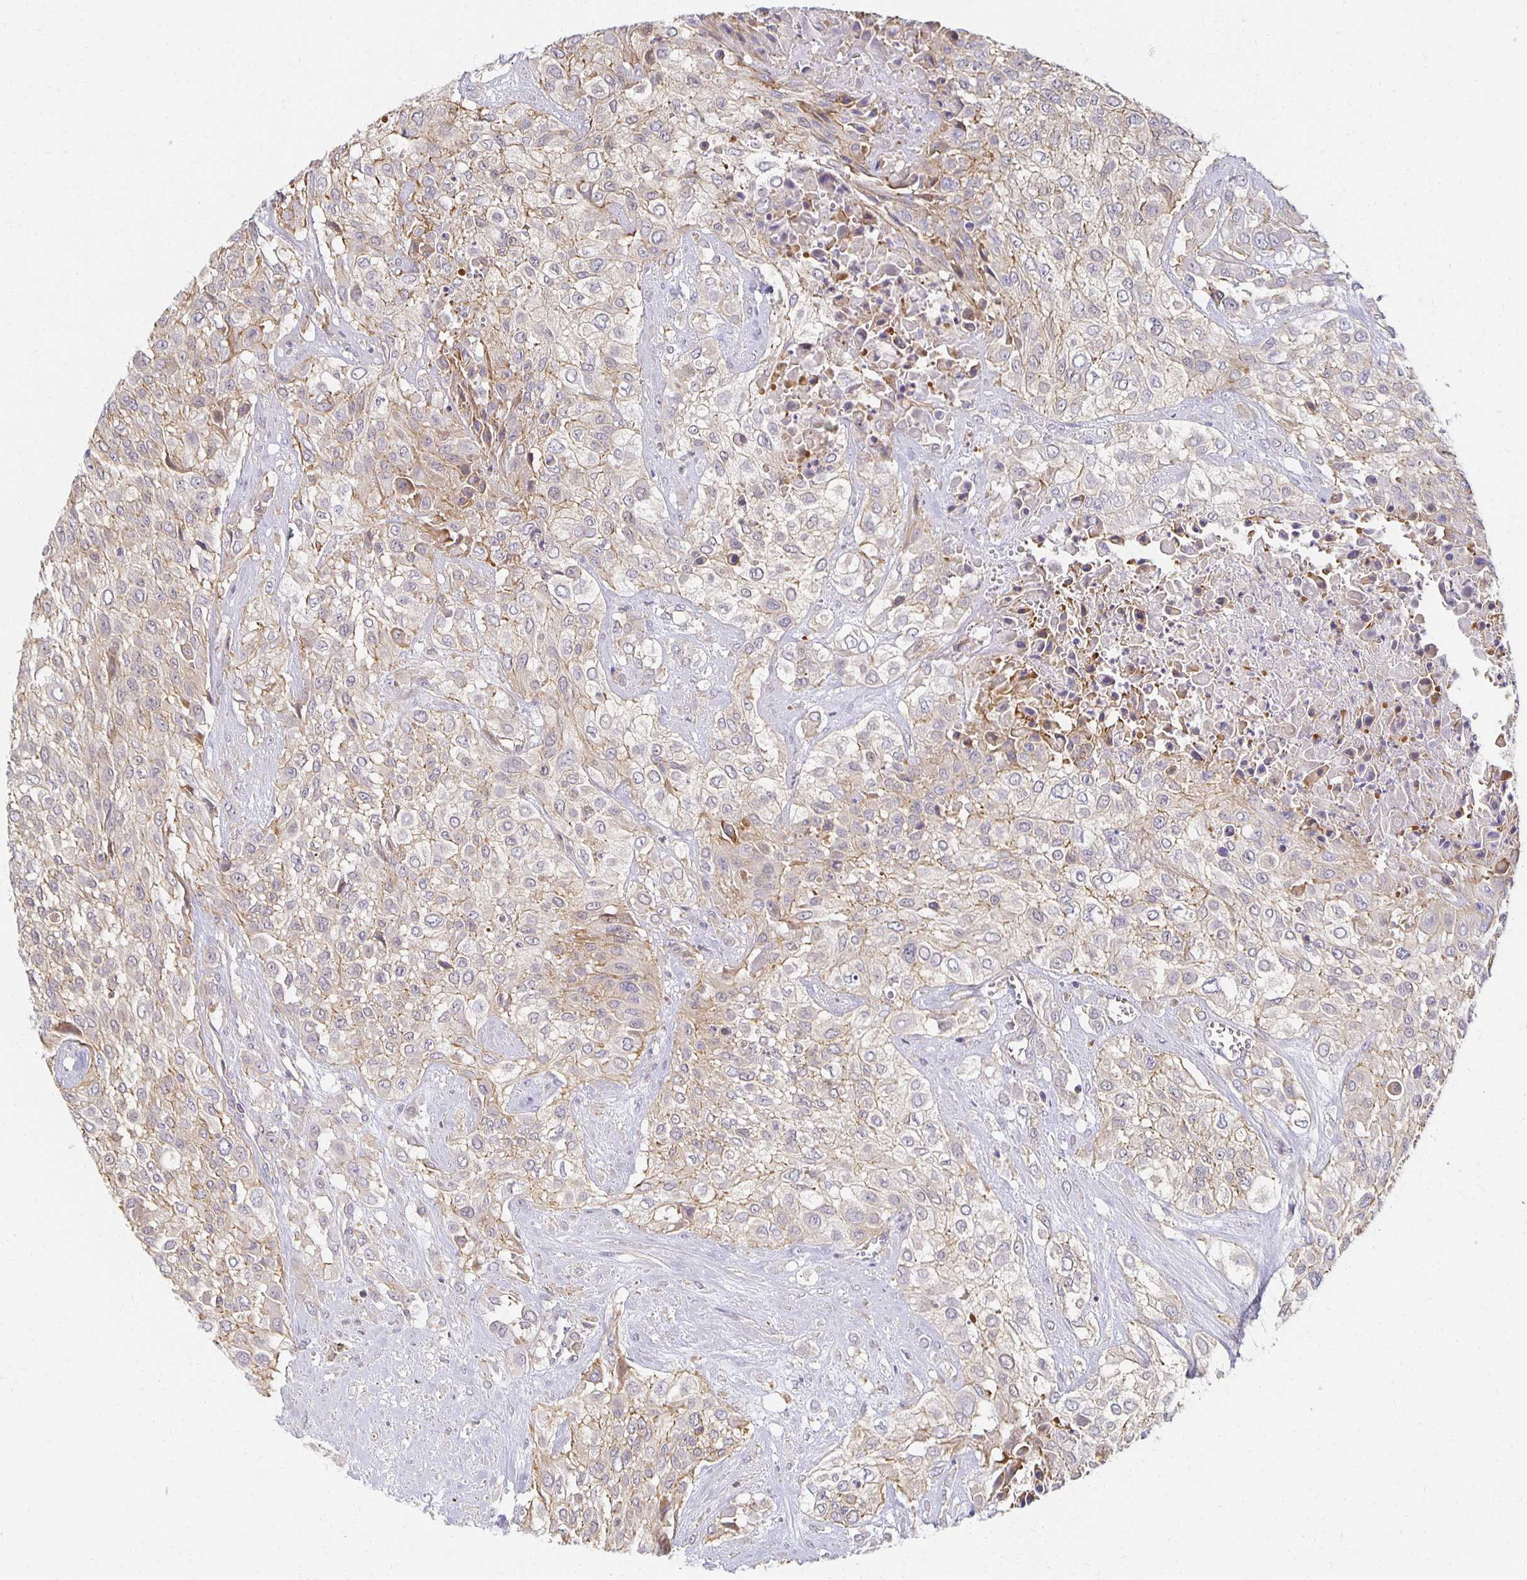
{"staining": {"intensity": "weak", "quantity": "25%-75%", "location": "cytoplasmic/membranous"}, "tissue": "urothelial cancer", "cell_type": "Tumor cells", "image_type": "cancer", "snomed": [{"axis": "morphology", "description": "Urothelial carcinoma, High grade"}, {"axis": "topography", "description": "Urinary bladder"}], "caption": "DAB (3,3'-diaminobenzidine) immunohistochemical staining of human high-grade urothelial carcinoma reveals weak cytoplasmic/membranous protein positivity in approximately 25%-75% of tumor cells. The staining was performed using DAB, with brown indicating positive protein expression. Nuclei are stained blue with hematoxylin.", "gene": "SORL1", "patient": {"sex": "male", "age": 57}}